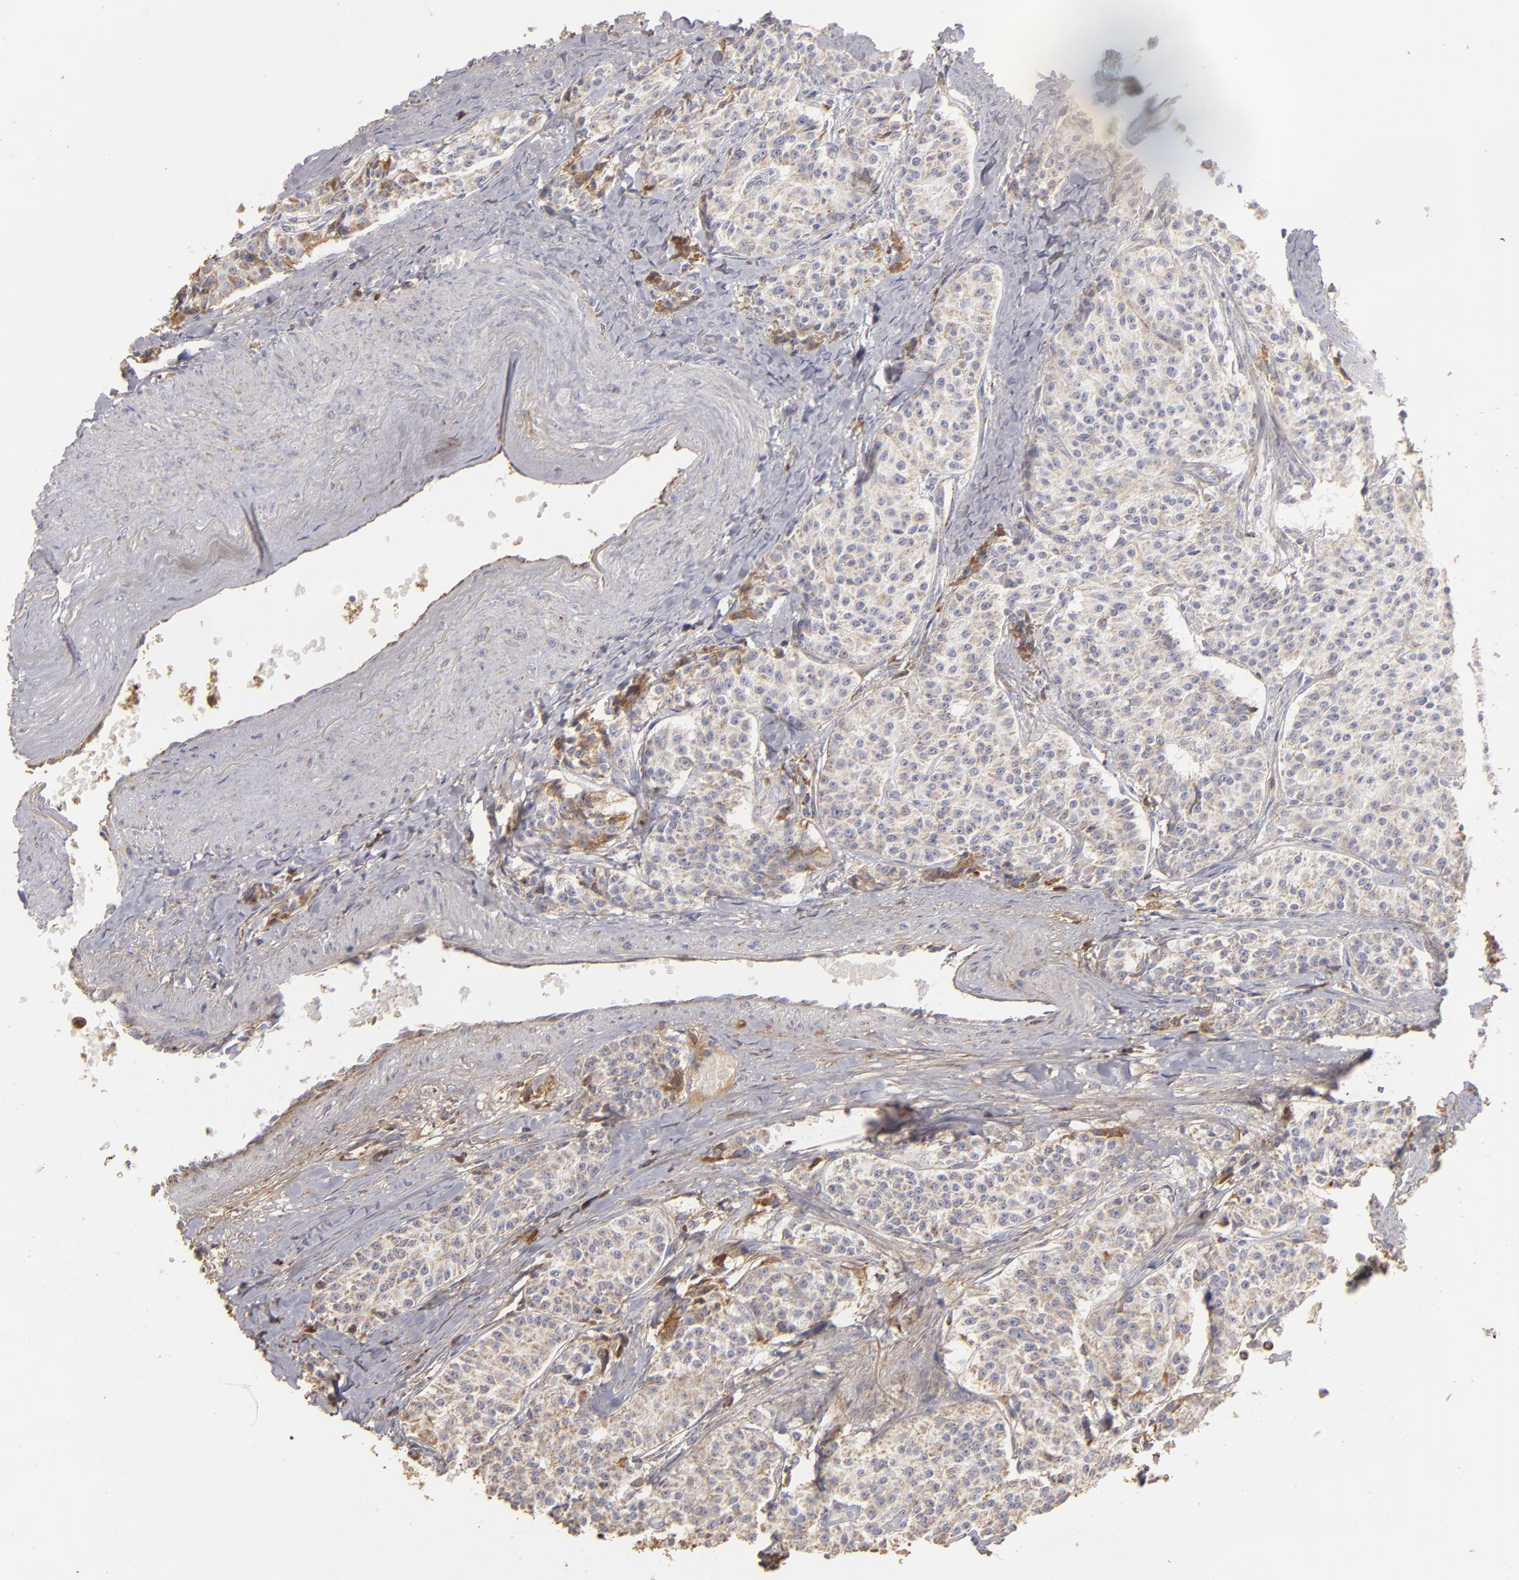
{"staining": {"intensity": "weak", "quantity": ">75%", "location": "cytoplasmic/membranous"}, "tissue": "carcinoid", "cell_type": "Tumor cells", "image_type": "cancer", "snomed": [{"axis": "morphology", "description": "Carcinoid, malignant, NOS"}, {"axis": "topography", "description": "Stomach"}], "caption": "A histopathology image of carcinoid stained for a protein exhibits weak cytoplasmic/membranous brown staining in tumor cells. The protein of interest is stained brown, and the nuclei are stained in blue (DAB (3,3'-diaminobenzidine) IHC with brightfield microscopy, high magnification).", "gene": "CFB", "patient": {"sex": "female", "age": 76}}